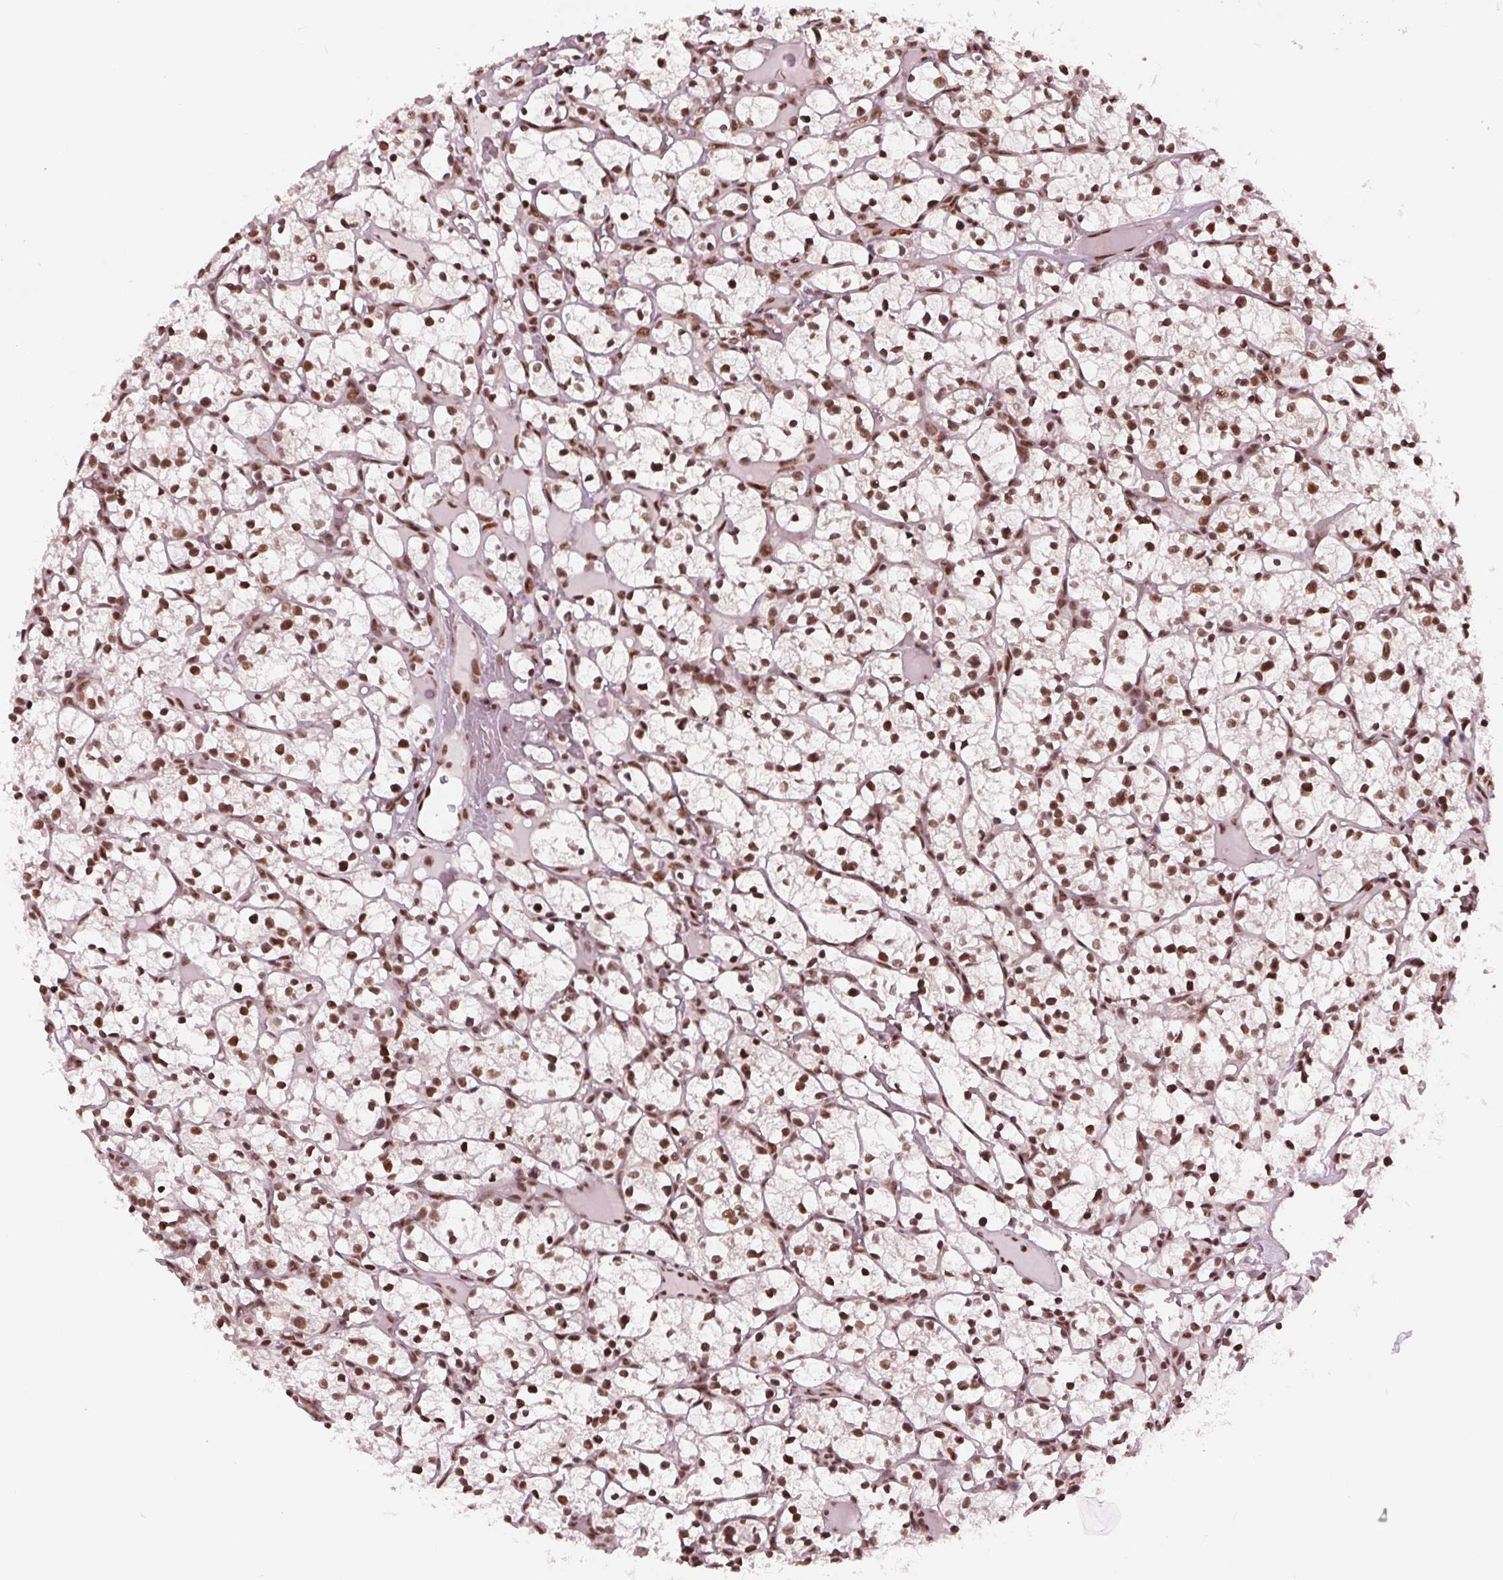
{"staining": {"intensity": "moderate", "quantity": ">75%", "location": "nuclear"}, "tissue": "renal cancer", "cell_type": "Tumor cells", "image_type": "cancer", "snomed": [{"axis": "morphology", "description": "Adenocarcinoma, NOS"}, {"axis": "topography", "description": "Kidney"}], "caption": "Adenocarcinoma (renal) stained with DAB (3,3'-diaminobenzidine) IHC reveals medium levels of moderate nuclear expression in about >75% of tumor cells. The staining was performed using DAB to visualize the protein expression in brown, while the nuclei were stained in blue with hematoxylin (Magnification: 20x).", "gene": "LSM2", "patient": {"sex": "female", "age": 64}}